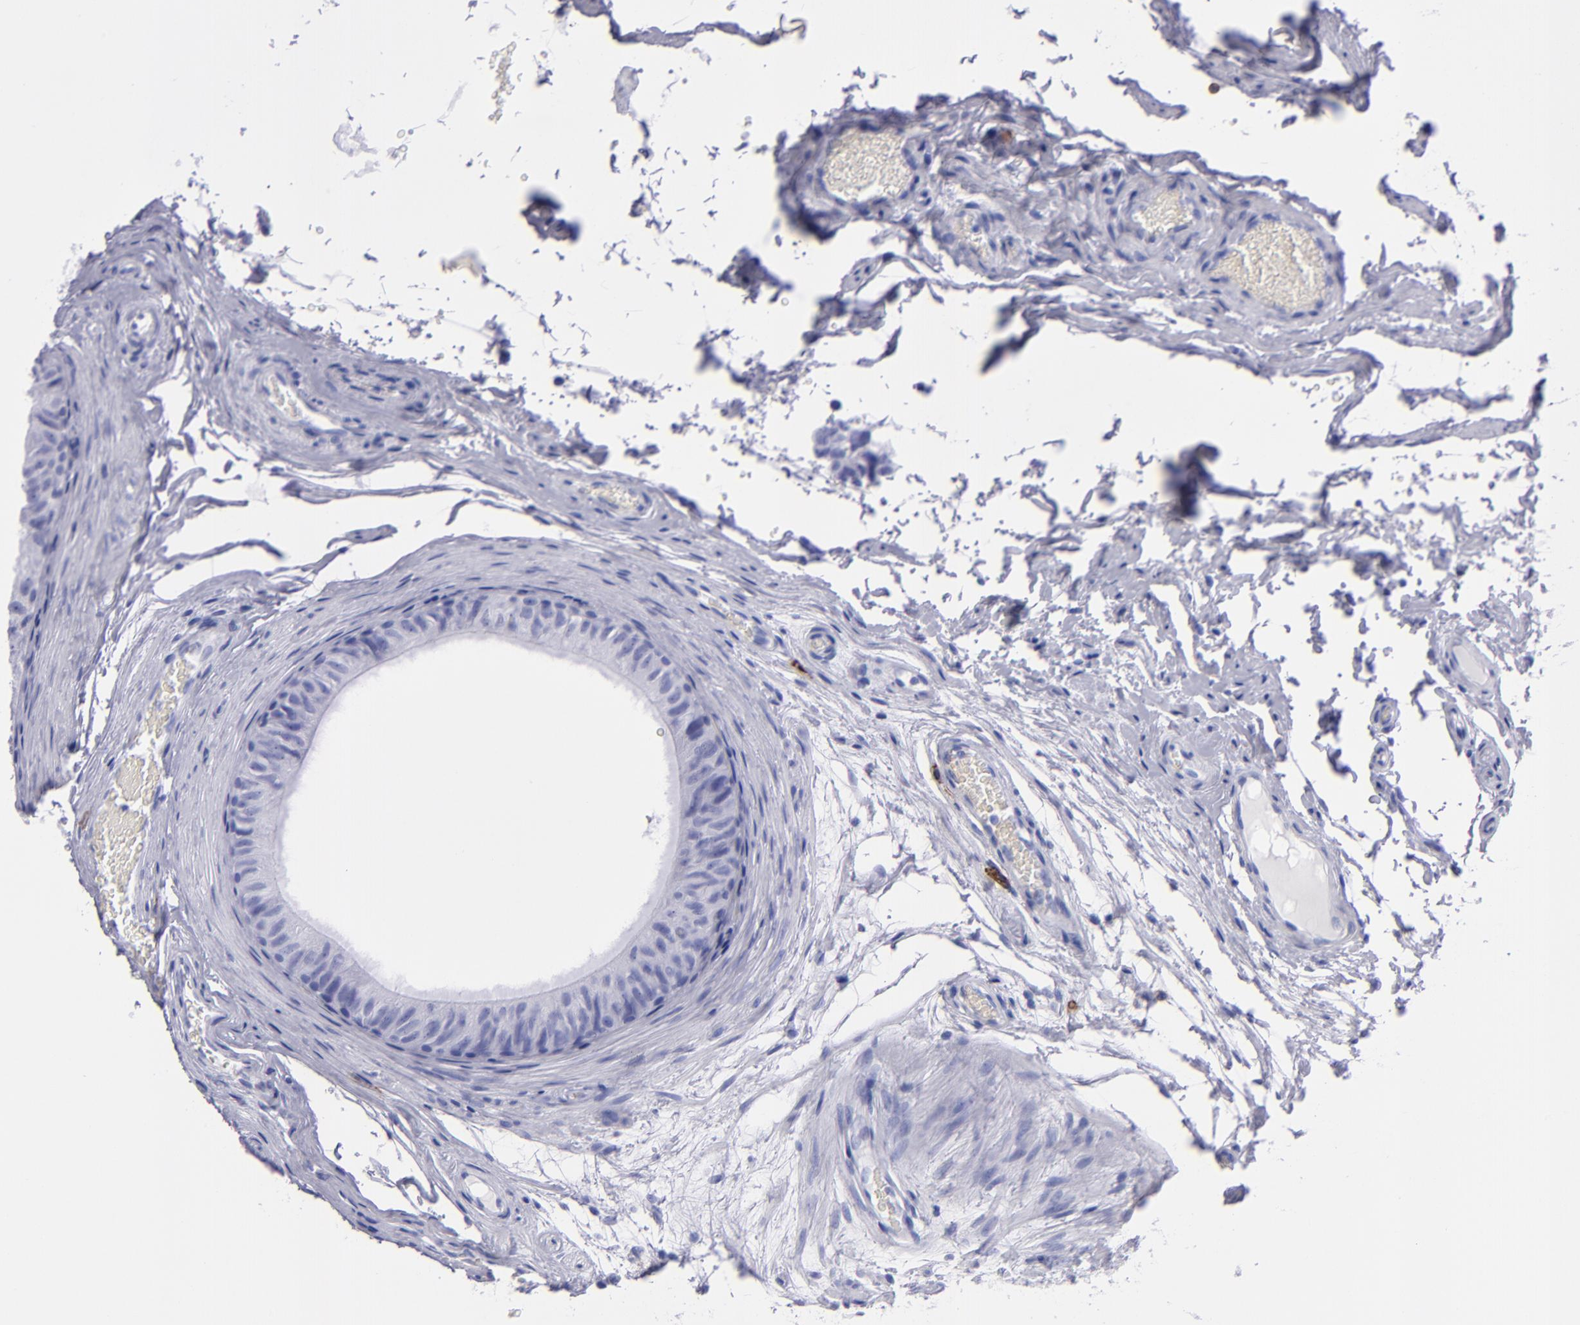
{"staining": {"intensity": "negative", "quantity": "none", "location": "none"}, "tissue": "epididymis", "cell_type": "Glandular cells", "image_type": "normal", "snomed": [{"axis": "morphology", "description": "Normal tissue, NOS"}, {"axis": "topography", "description": "Testis"}, {"axis": "topography", "description": "Epididymis"}], "caption": "The histopathology image reveals no staining of glandular cells in unremarkable epididymis.", "gene": "CD38", "patient": {"sex": "male", "age": 36}}